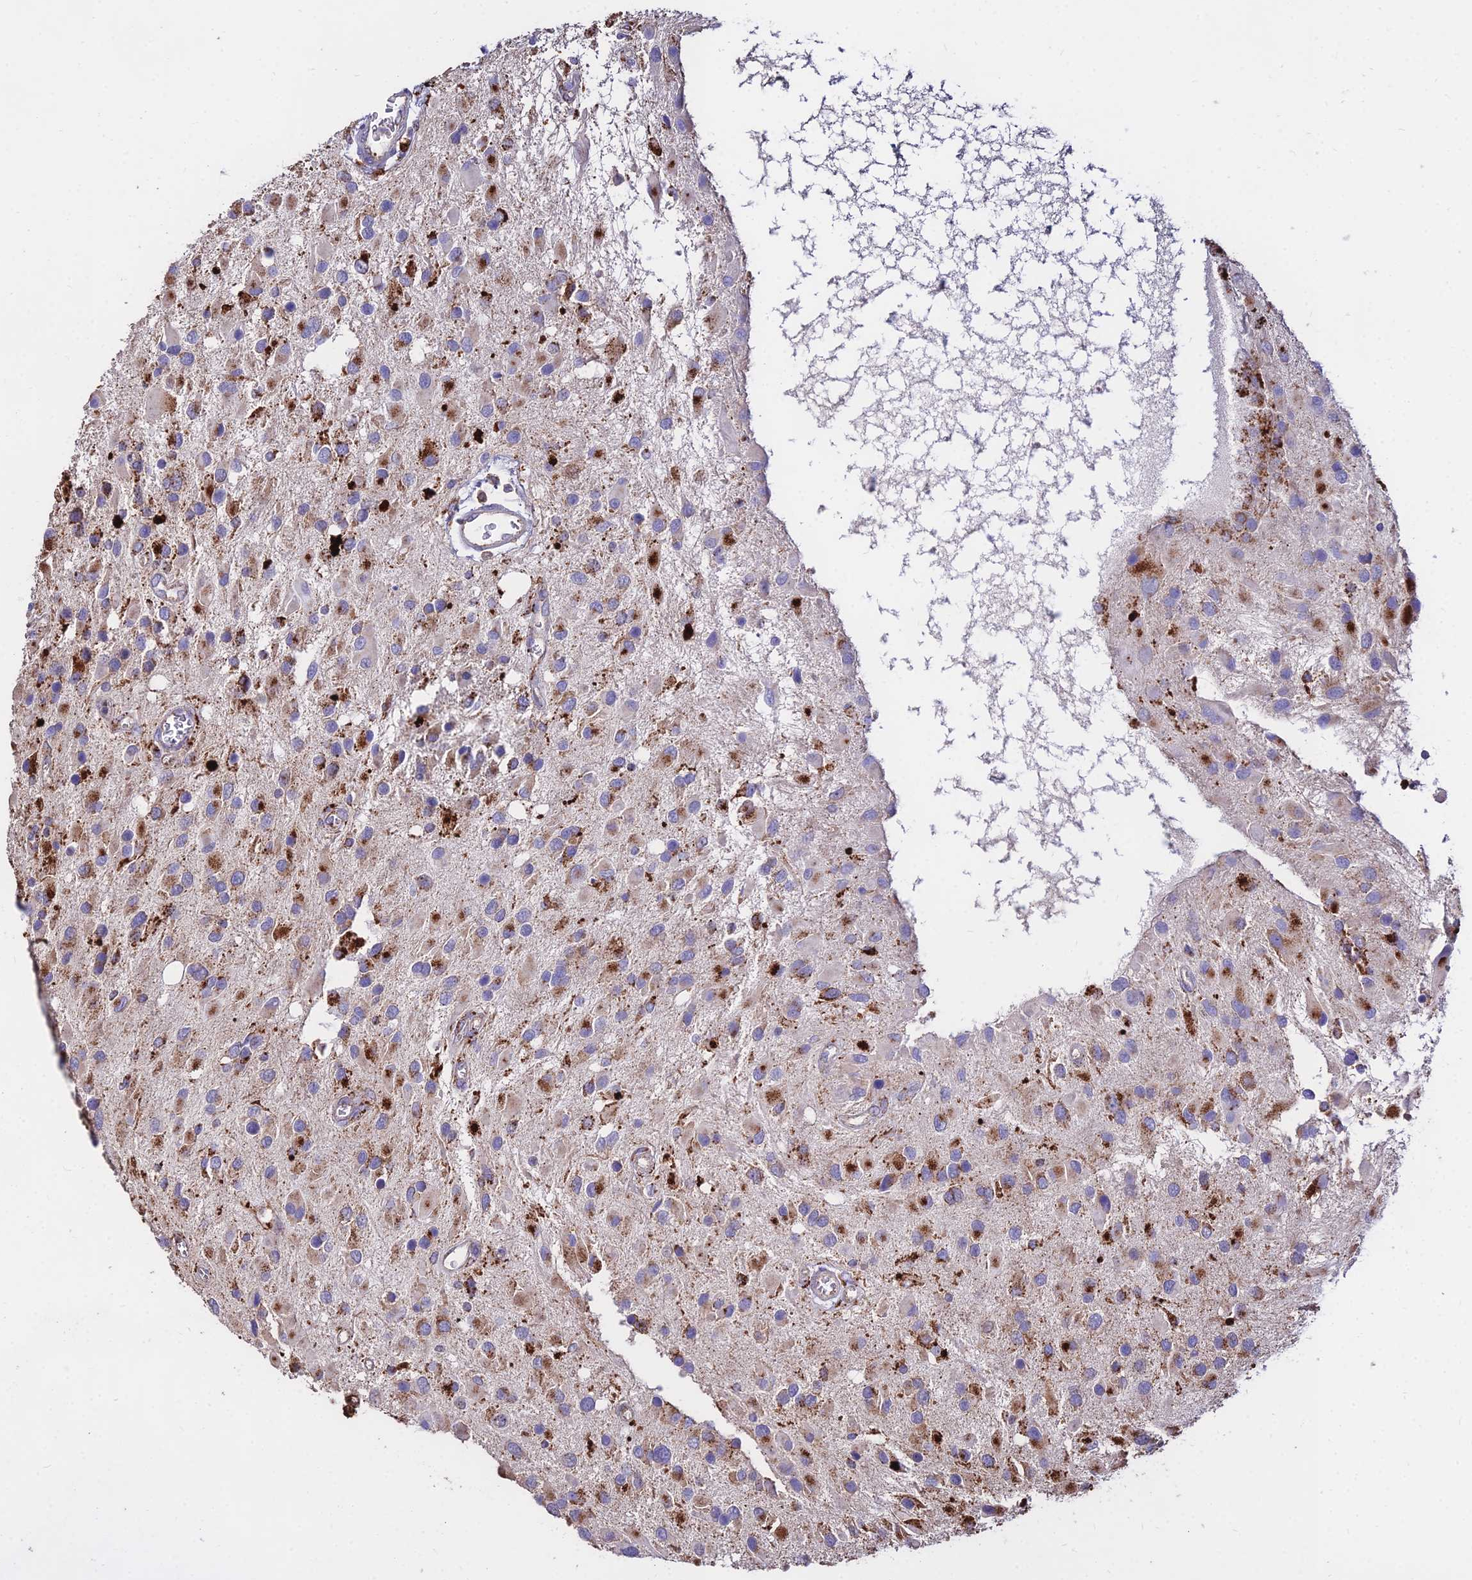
{"staining": {"intensity": "moderate", "quantity": ">75%", "location": "cytoplasmic/membranous"}, "tissue": "glioma", "cell_type": "Tumor cells", "image_type": "cancer", "snomed": [{"axis": "morphology", "description": "Glioma, malignant, High grade"}, {"axis": "topography", "description": "Brain"}], "caption": "Tumor cells demonstrate moderate cytoplasmic/membranous expression in about >75% of cells in glioma.", "gene": "PNLIPRP3", "patient": {"sex": "male", "age": 53}}